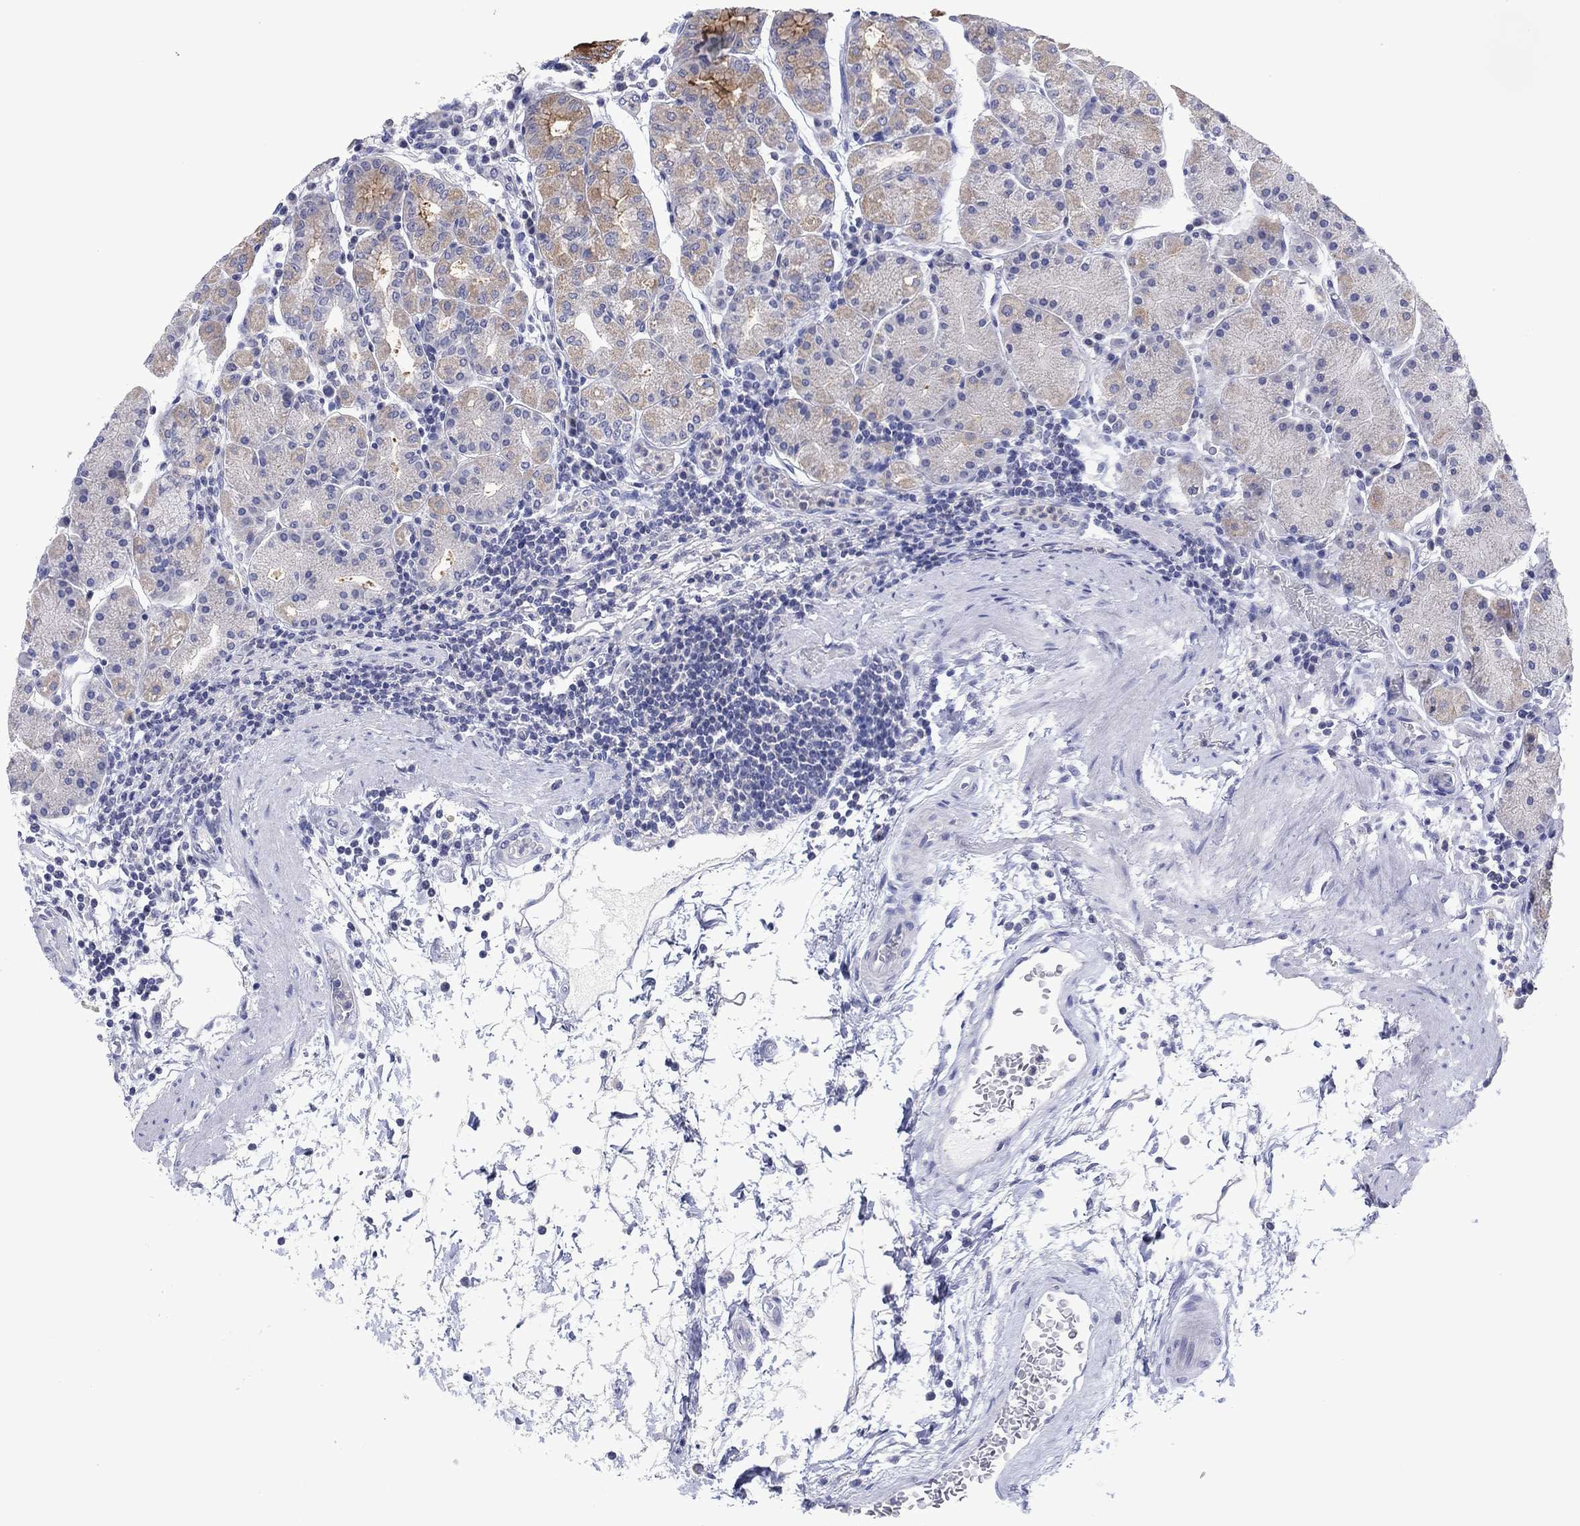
{"staining": {"intensity": "strong", "quantity": "<25%", "location": "cytoplasmic/membranous"}, "tissue": "stomach", "cell_type": "Glandular cells", "image_type": "normal", "snomed": [{"axis": "morphology", "description": "Normal tissue, NOS"}, {"axis": "topography", "description": "Stomach"}], "caption": "An immunohistochemistry (IHC) micrograph of benign tissue is shown. Protein staining in brown shows strong cytoplasmic/membranous positivity in stomach within glandular cells.", "gene": "FER1L6", "patient": {"sex": "male", "age": 54}}